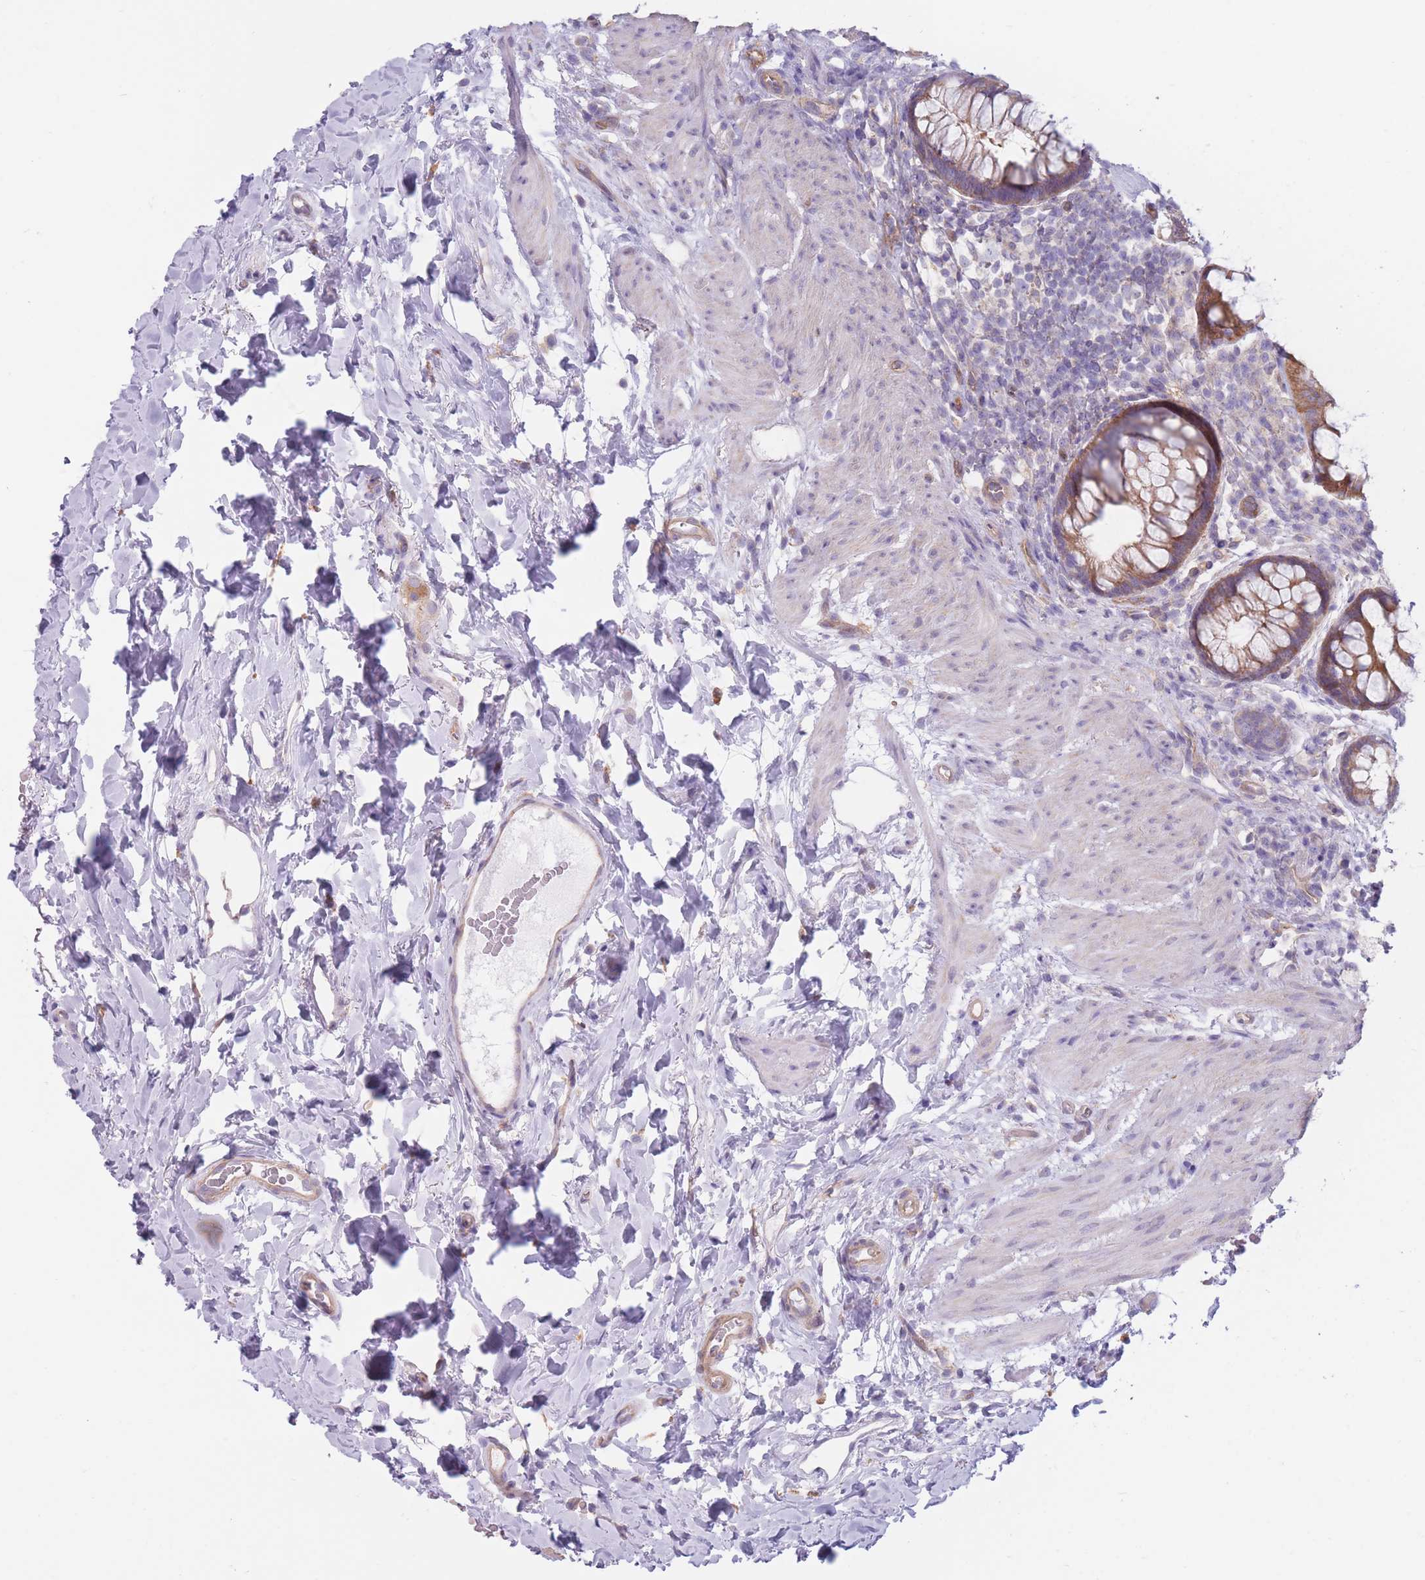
{"staining": {"intensity": "moderate", "quantity": ">75%", "location": "cytoplasmic/membranous"}, "tissue": "rectum", "cell_type": "Glandular cells", "image_type": "normal", "snomed": [{"axis": "morphology", "description": "Normal tissue, NOS"}, {"axis": "topography", "description": "Rectum"}, {"axis": "topography", "description": "Peripheral nerve tissue"}], "caption": "Protein positivity by IHC shows moderate cytoplasmic/membranous staining in approximately >75% of glandular cells in unremarkable rectum. Nuclei are stained in blue.", "gene": "SERPINB3", "patient": {"sex": "female", "age": 69}}